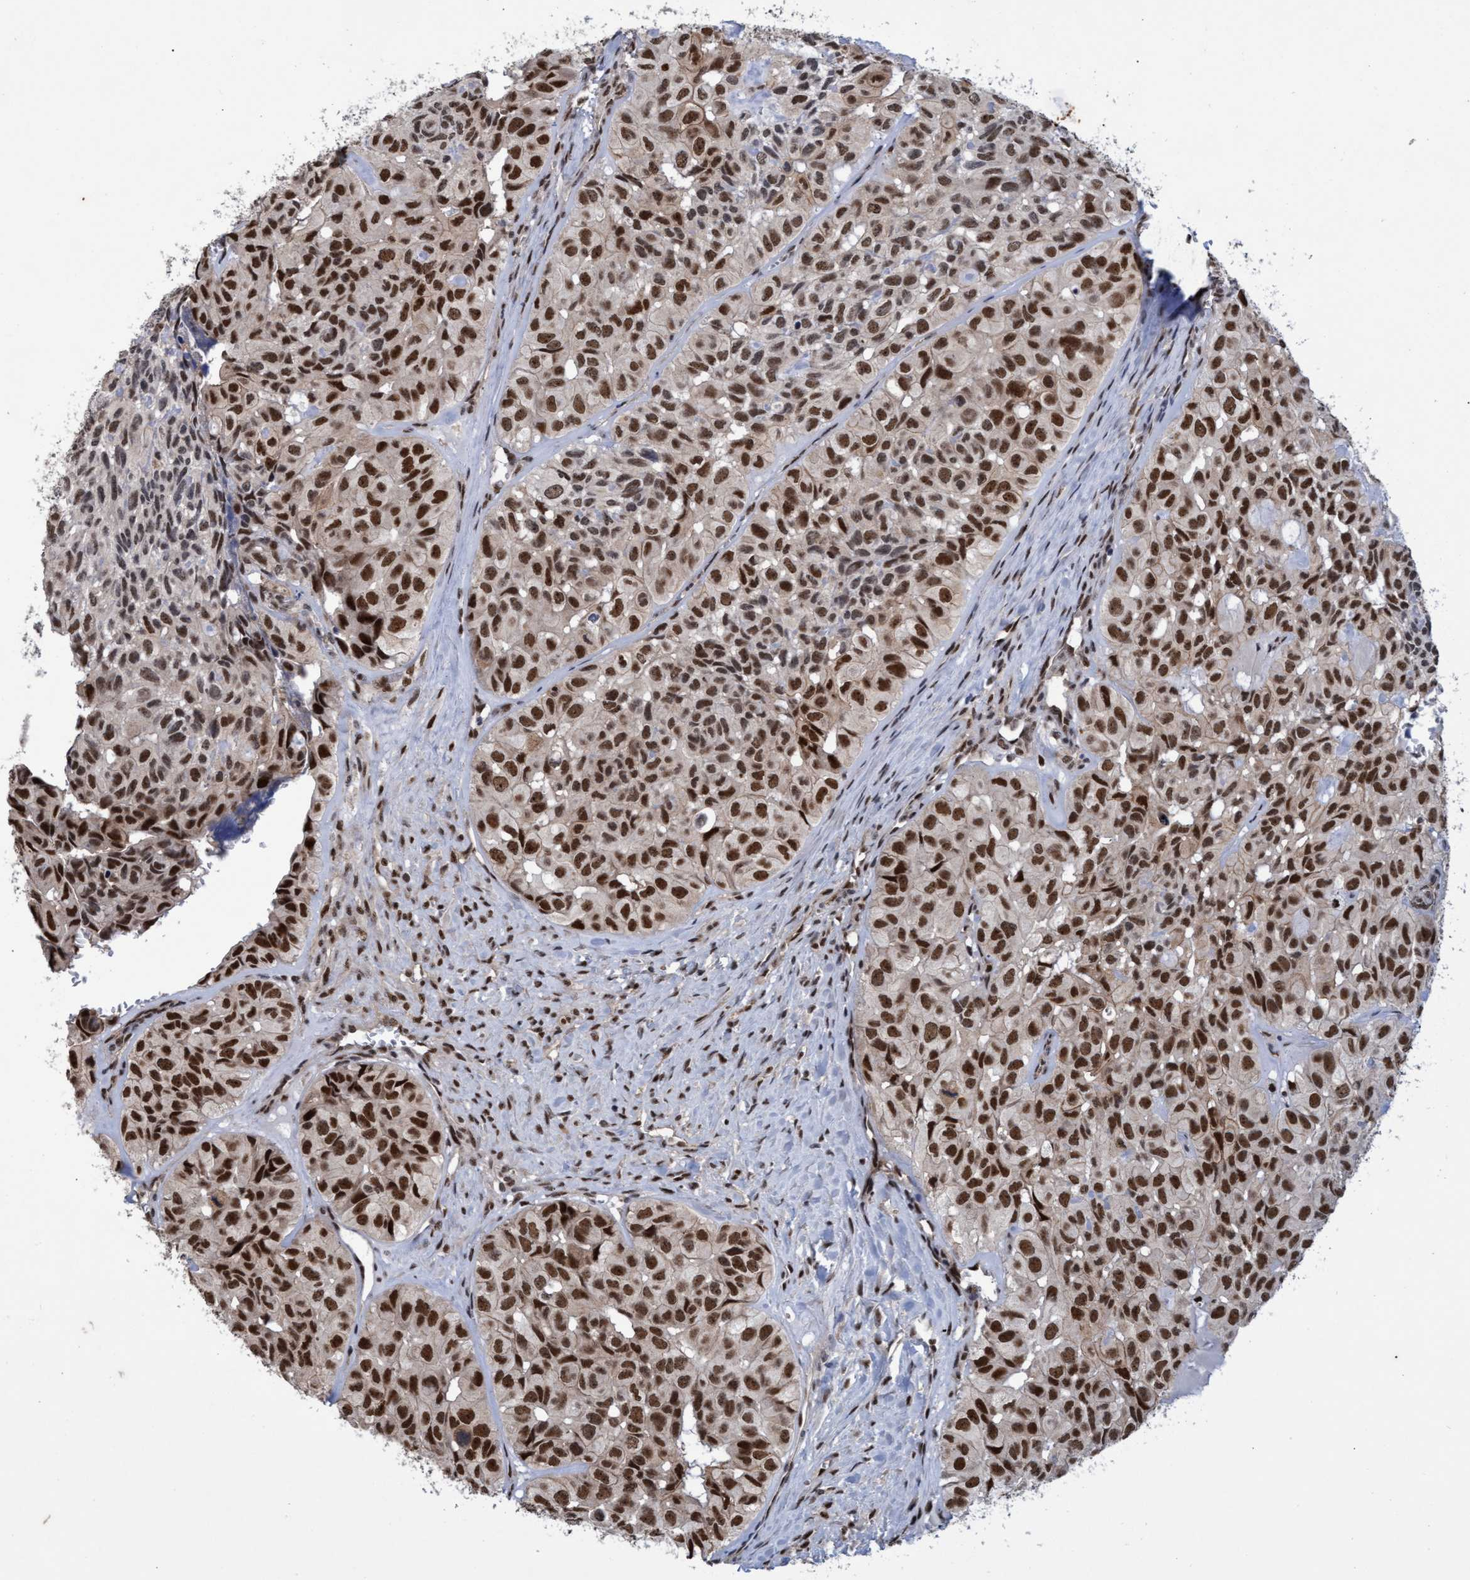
{"staining": {"intensity": "strong", "quantity": ">75%", "location": "nuclear"}, "tissue": "head and neck cancer", "cell_type": "Tumor cells", "image_type": "cancer", "snomed": [{"axis": "morphology", "description": "Adenocarcinoma, NOS"}, {"axis": "topography", "description": "Salivary gland, NOS"}, {"axis": "topography", "description": "Head-Neck"}], "caption": "There is high levels of strong nuclear positivity in tumor cells of head and neck cancer (adenocarcinoma), as demonstrated by immunohistochemical staining (brown color).", "gene": "GTF2F1", "patient": {"sex": "female", "age": 76}}